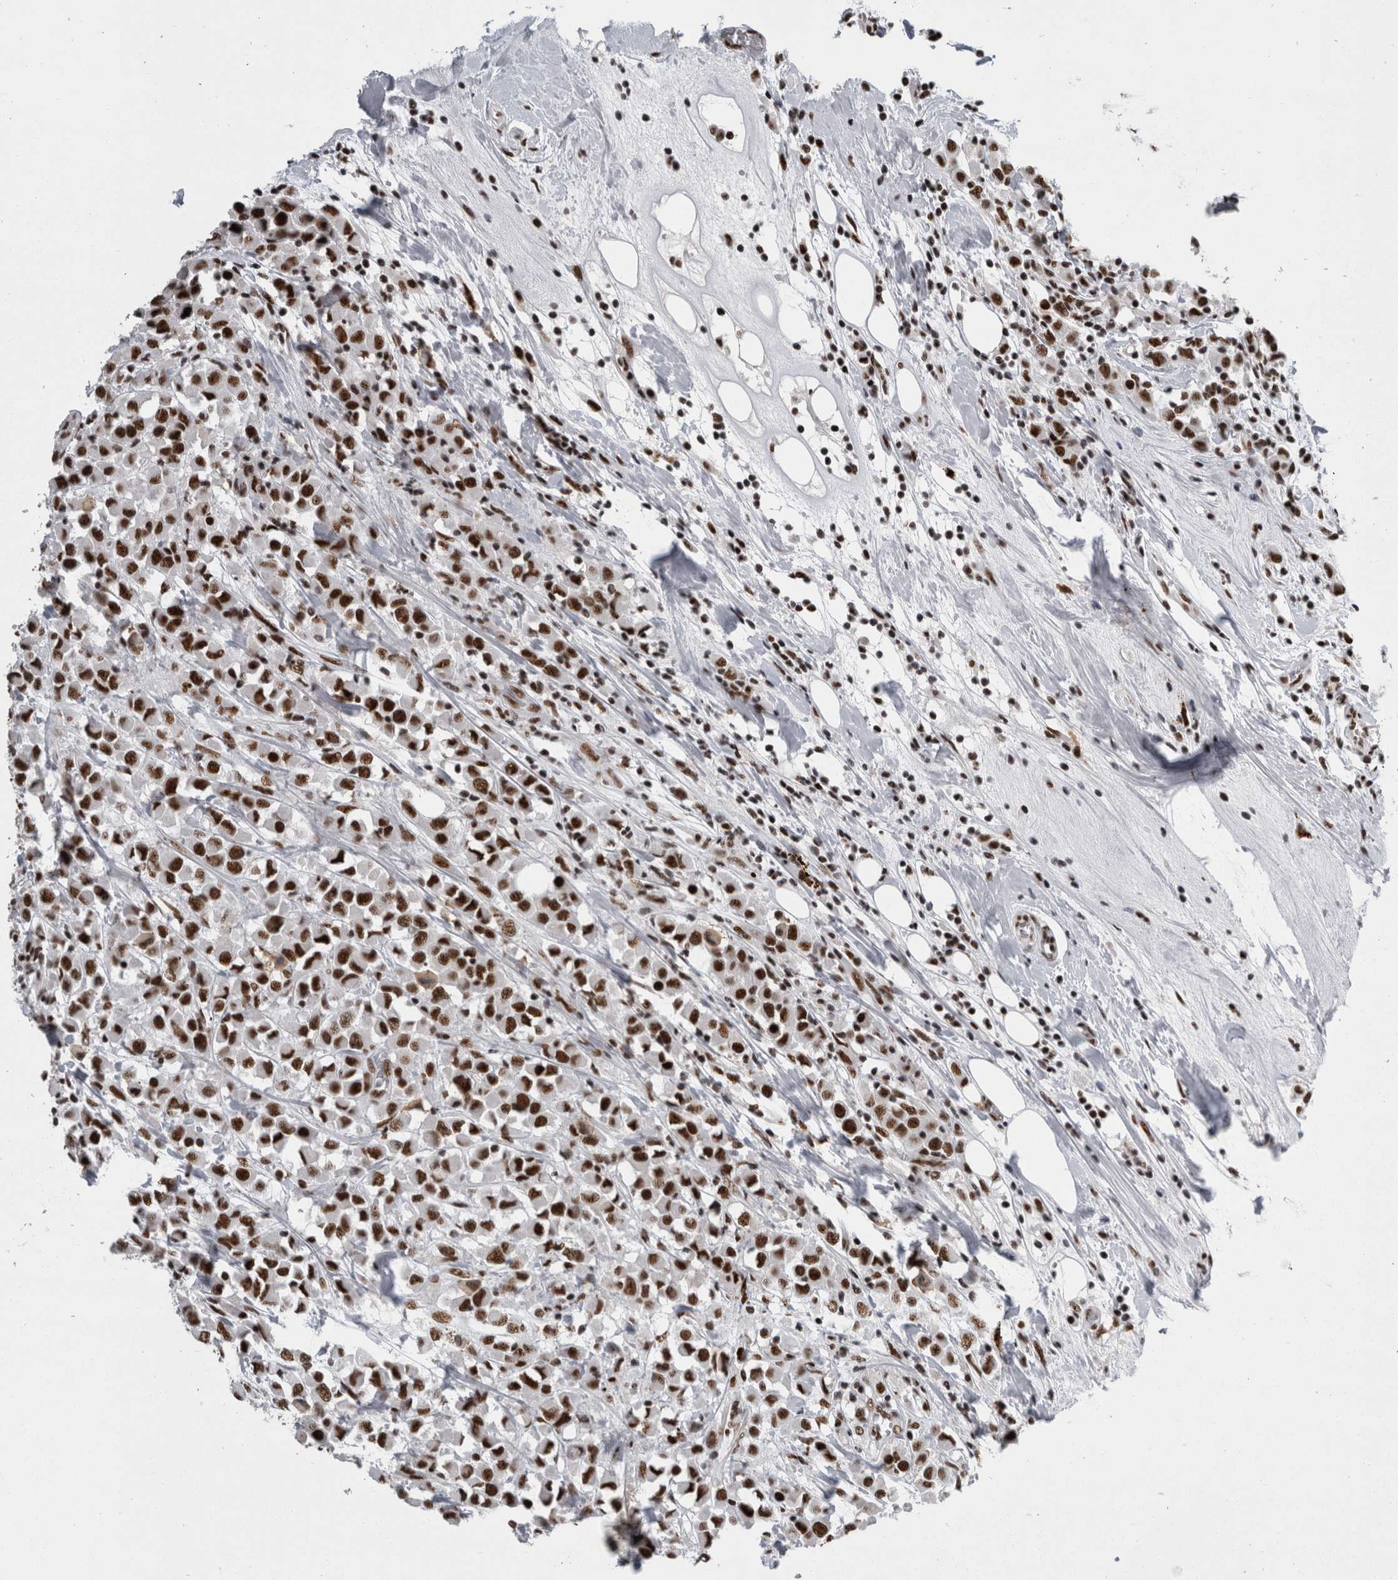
{"staining": {"intensity": "strong", "quantity": ">75%", "location": "nuclear"}, "tissue": "breast cancer", "cell_type": "Tumor cells", "image_type": "cancer", "snomed": [{"axis": "morphology", "description": "Duct carcinoma"}, {"axis": "topography", "description": "Breast"}], "caption": "Strong nuclear staining is appreciated in about >75% of tumor cells in breast cancer.", "gene": "SNRNP40", "patient": {"sex": "female", "age": 61}}